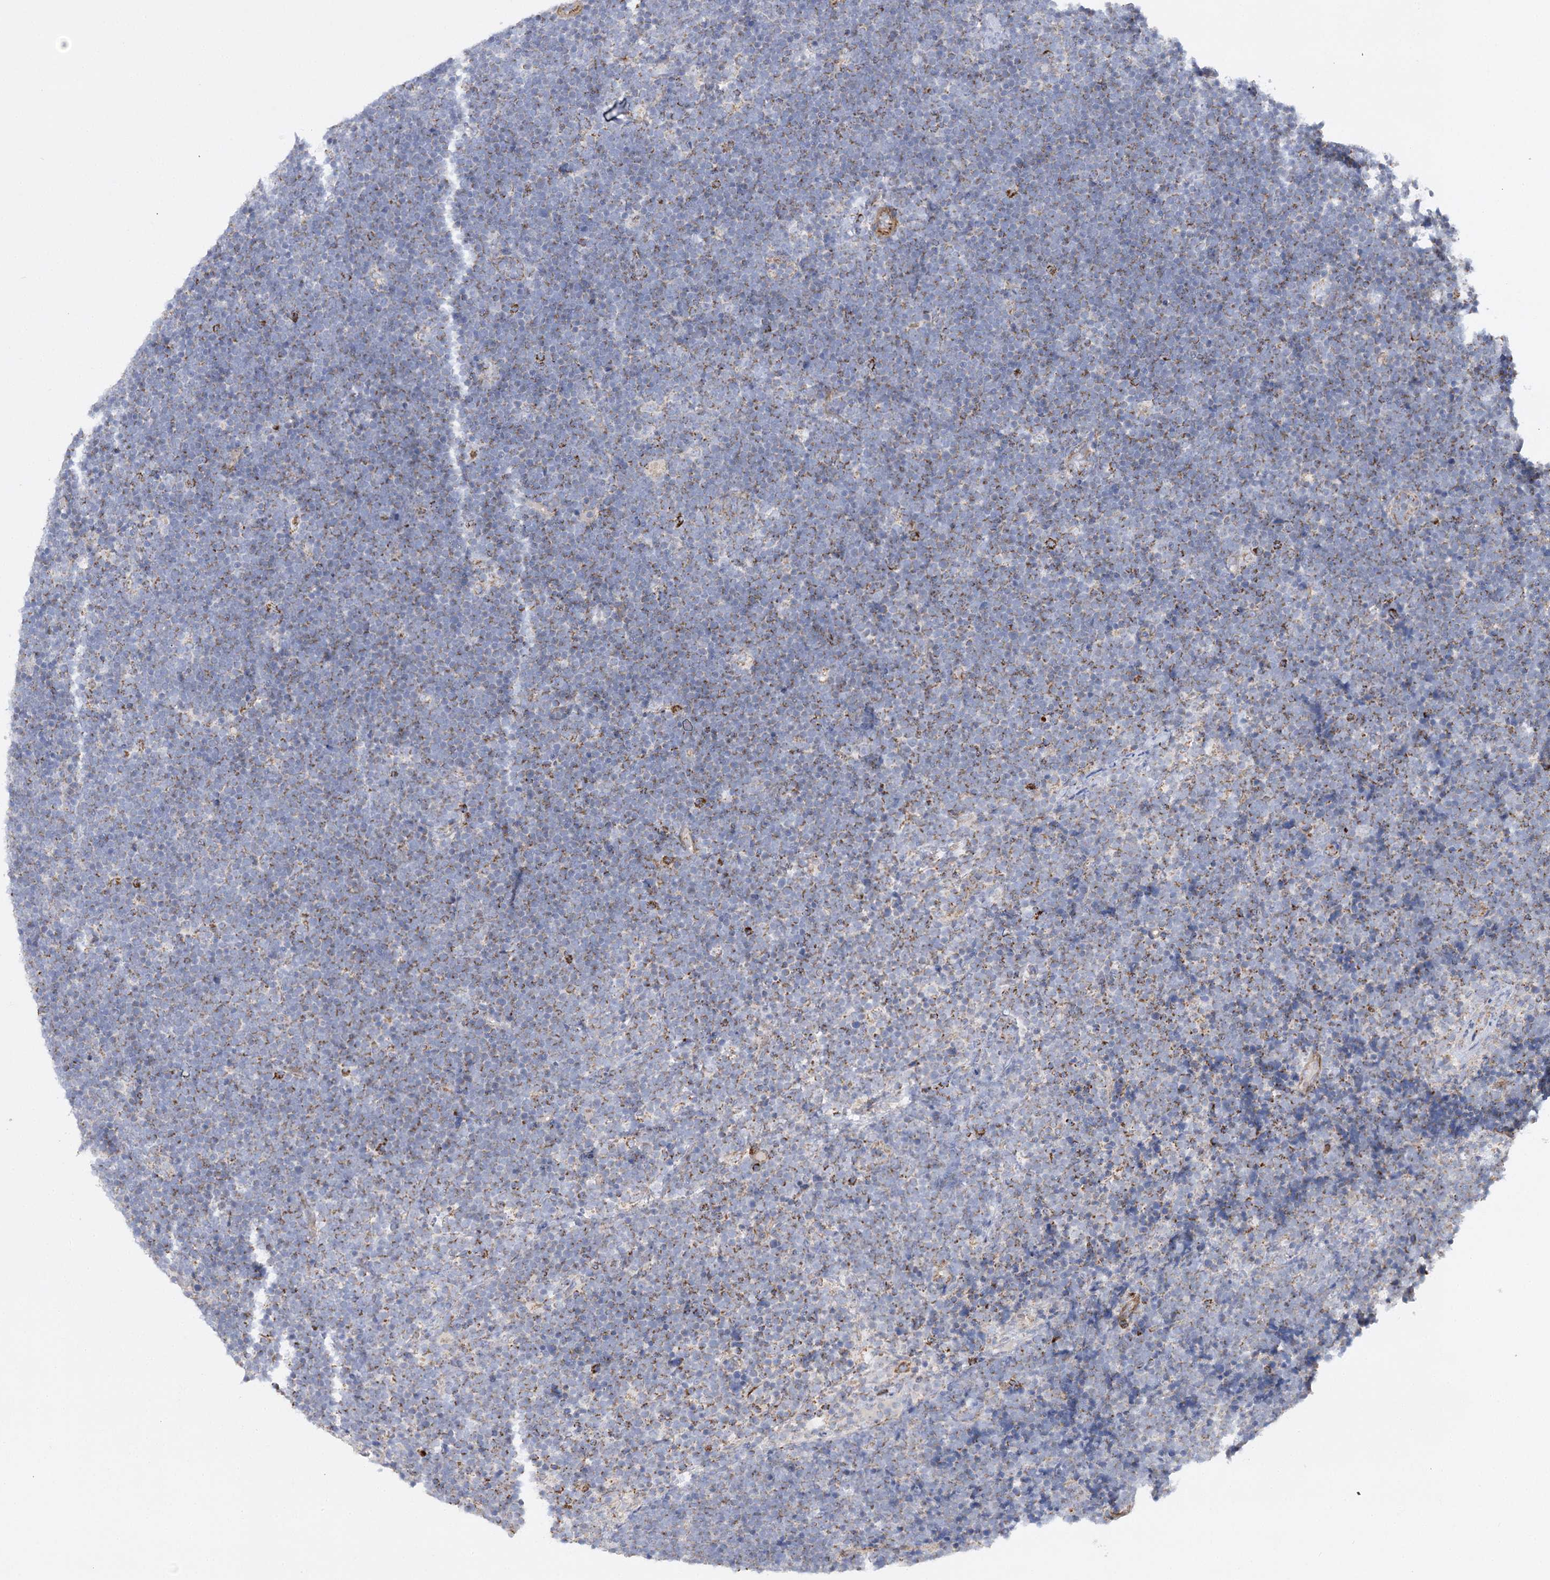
{"staining": {"intensity": "moderate", "quantity": "<25%", "location": "cytoplasmic/membranous"}, "tissue": "lymphoma", "cell_type": "Tumor cells", "image_type": "cancer", "snomed": [{"axis": "morphology", "description": "Malignant lymphoma, non-Hodgkin's type, High grade"}, {"axis": "topography", "description": "Lymph node"}], "caption": "Protein expression by IHC demonstrates moderate cytoplasmic/membranous positivity in approximately <25% of tumor cells in malignant lymphoma, non-Hodgkin's type (high-grade). (IHC, brightfield microscopy, high magnification).", "gene": "DHTKD1", "patient": {"sex": "male", "age": 13}}